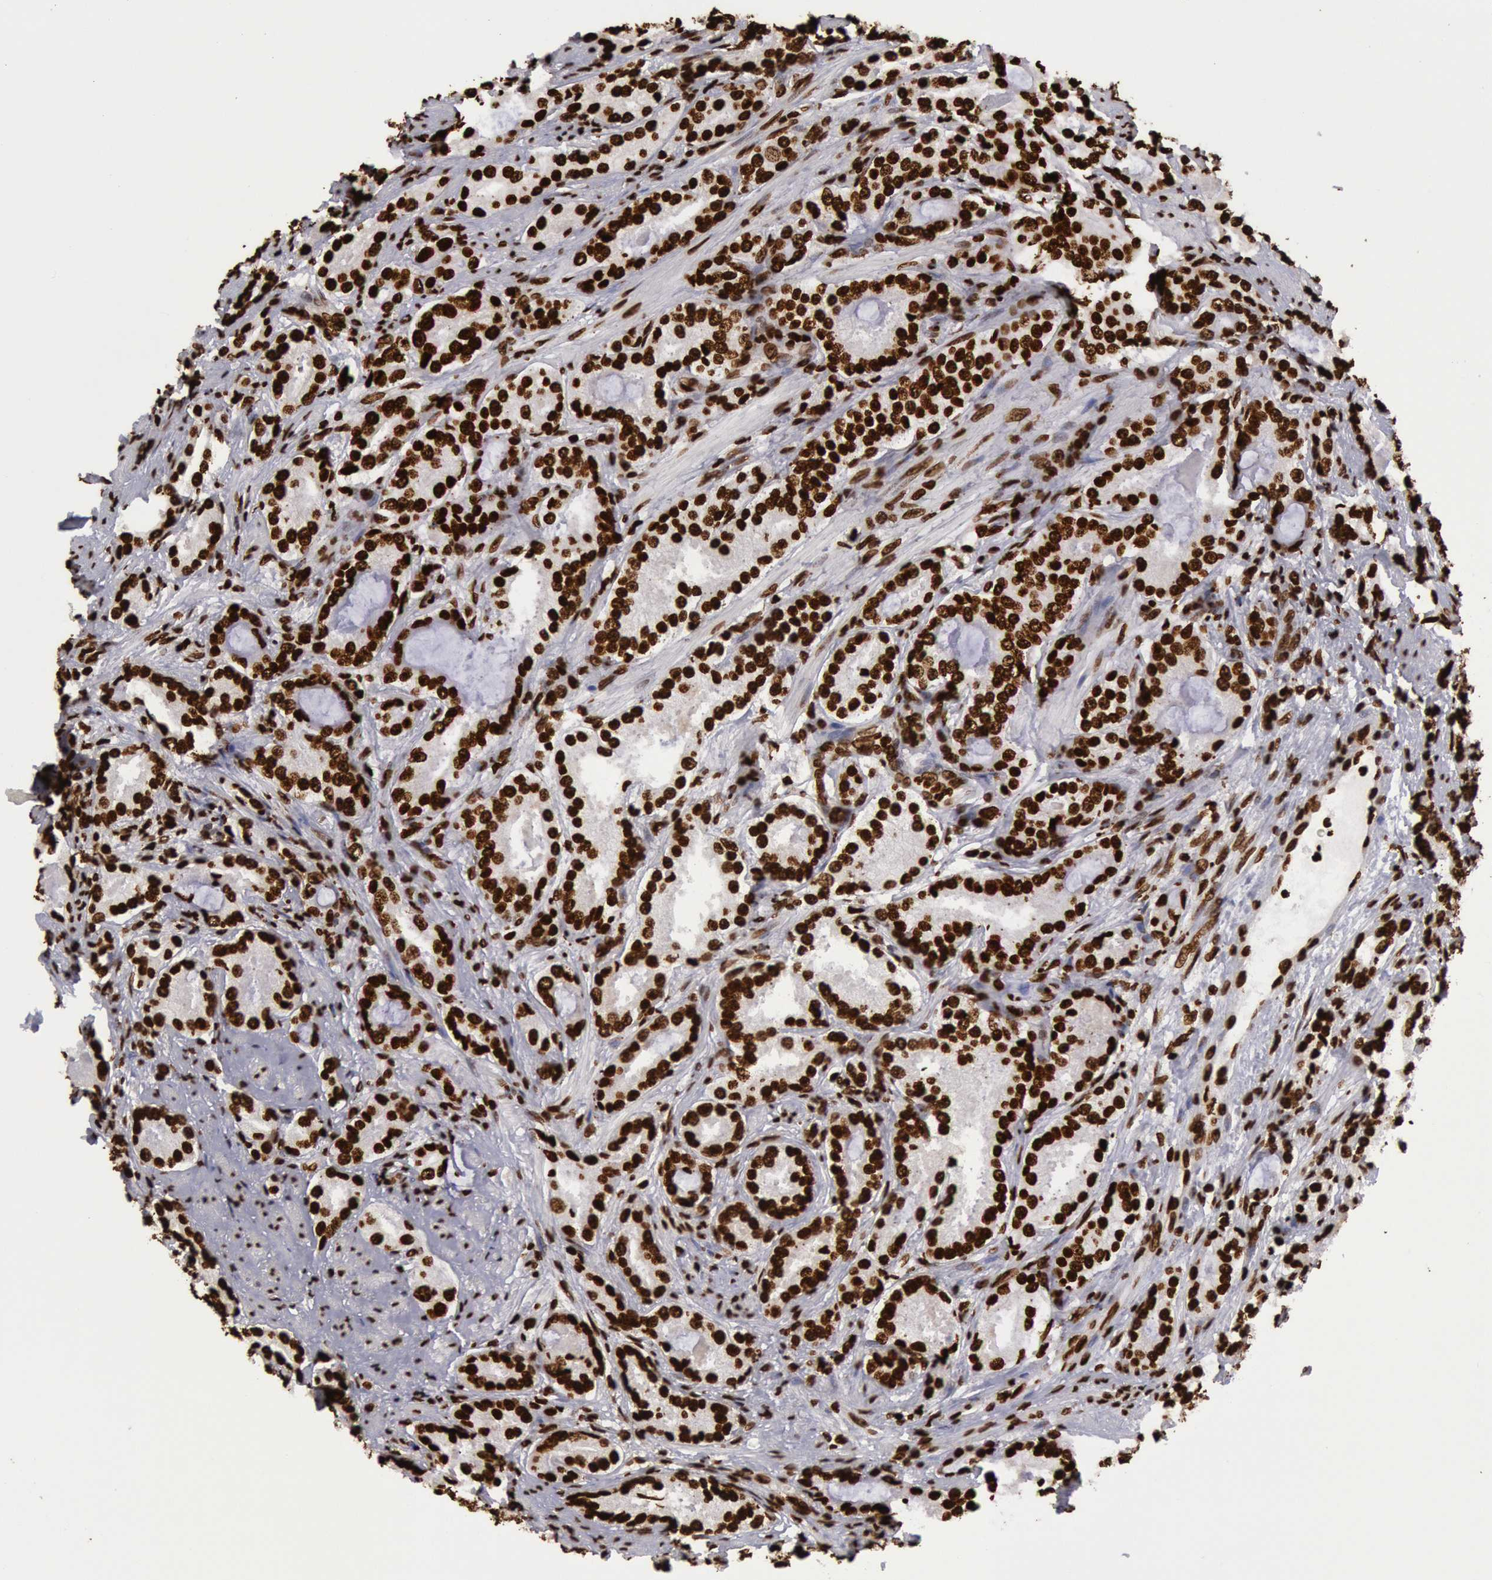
{"staining": {"intensity": "strong", "quantity": ">75%", "location": "nuclear"}, "tissue": "prostate cancer", "cell_type": "Tumor cells", "image_type": "cancer", "snomed": [{"axis": "morphology", "description": "Adenocarcinoma, Medium grade"}, {"axis": "topography", "description": "Prostate"}], "caption": "Approximately >75% of tumor cells in prostate cancer reveal strong nuclear protein positivity as visualized by brown immunohistochemical staining.", "gene": "H3-4", "patient": {"sex": "male", "age": 72}}